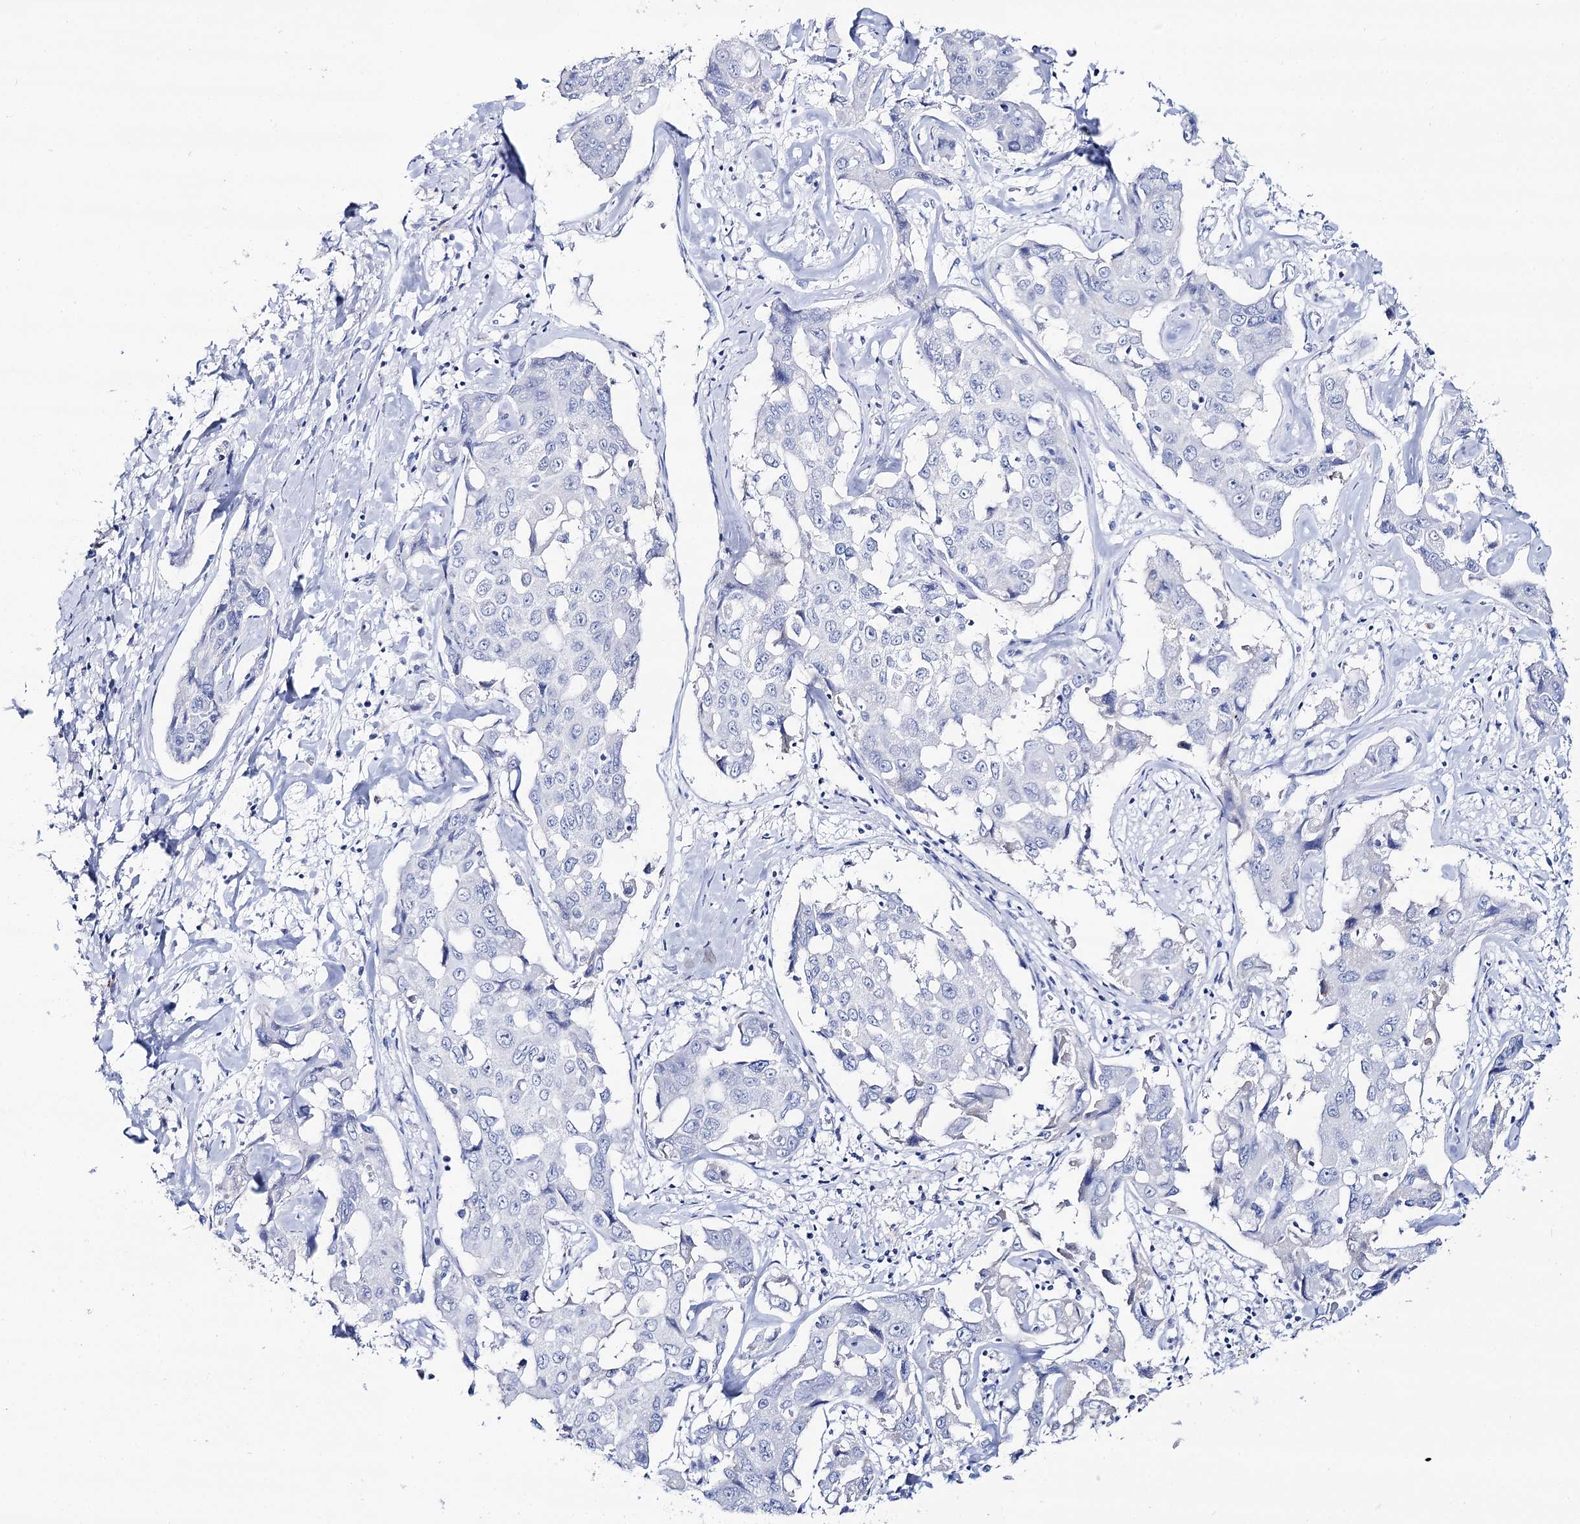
{"staining": {"intensity": "negative", "quantity": "none", "location": "none"}, "tissue": "liver cancer", "cell_type": "Tumor cells", "image_type": "cancer", "snomed": [{"axis": "morphology", "description": "Cholangiocarcinoma"}, {"axis": "topography", "description": "Liver"}], "caption": "Liver cancer stained for a protein using IHC exhibits no staining tumor cells.", "gene": "SLC3A1", "patient": {"sex": "male", "age": 59}}